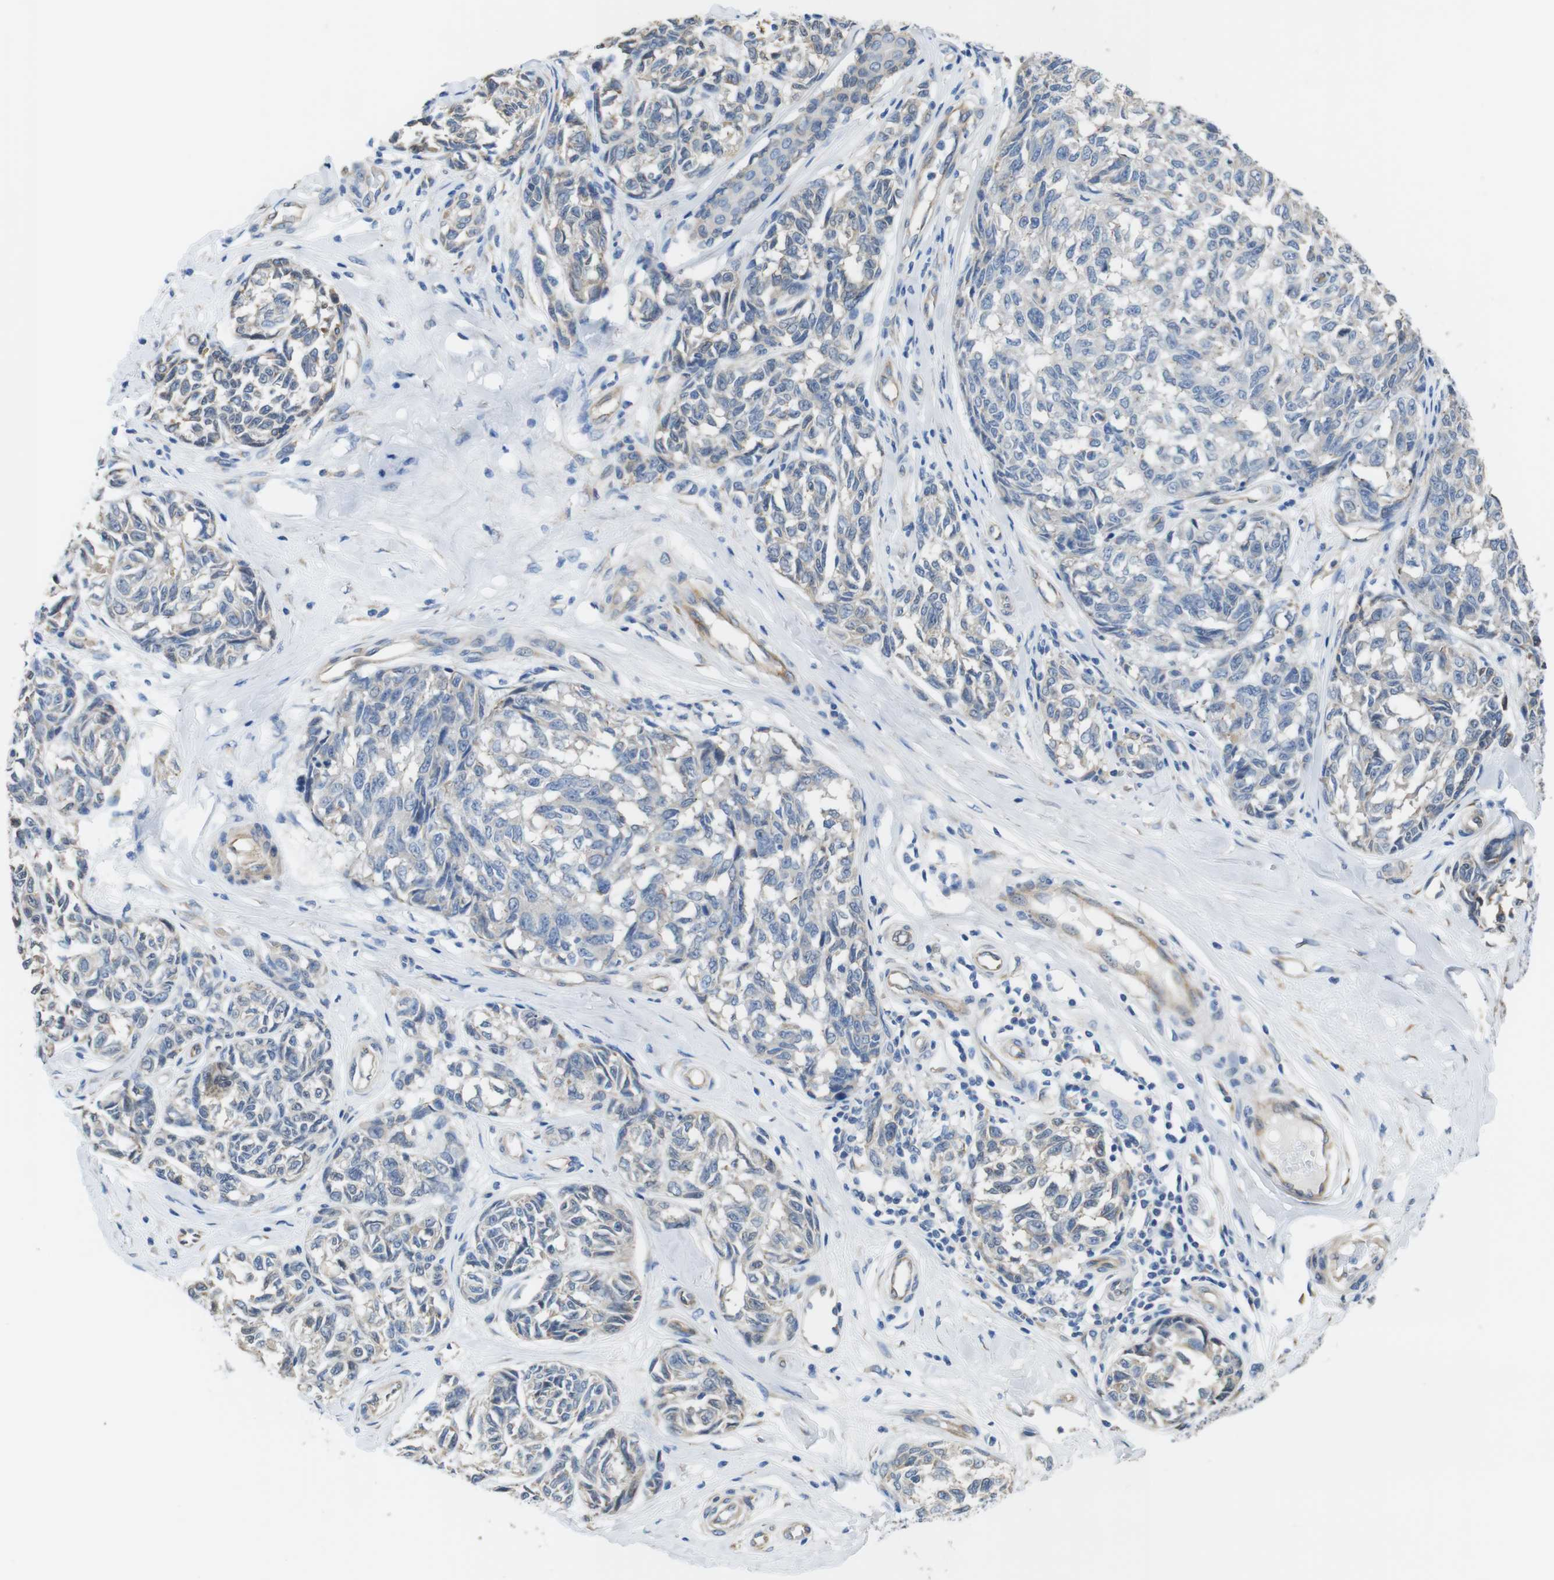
{"staining": {"intensity": "negative", "quantity": "none", "location": "none"}, "tissue": "melanoma", "cell_type": "Tumor cells", "image_type": "cancer", "snomed": [{"axis": "morphology", "description": "Malignant melanoma, NOS"}, {"axis": "topography", "description": "Skin"}], "caption": "Tumor cells show no significant staining in melanoma.", "gene": "CDH8", "patient": {"sex": "female", "age": 64}}